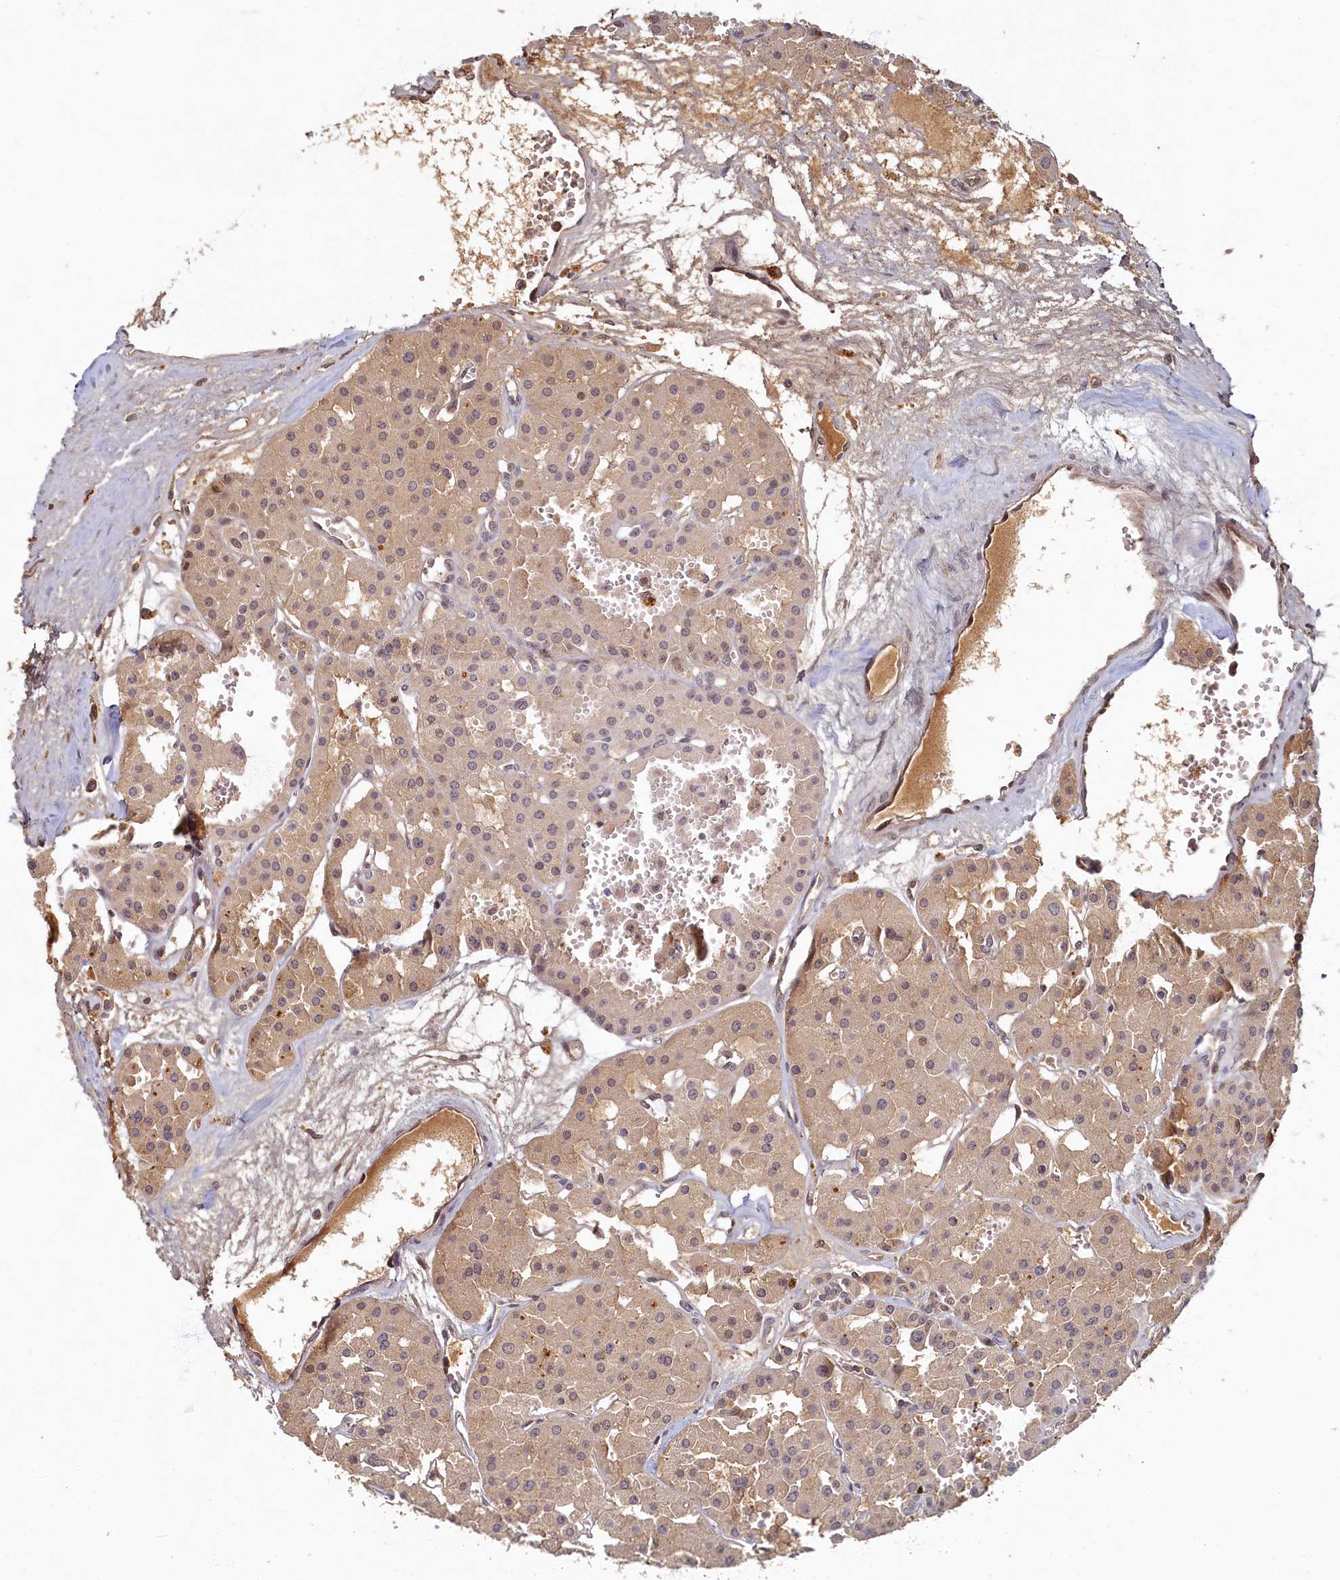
{"staining": {"intensity": "weak", "quantity": "25%-75%", "location": "cytoplasmic/membranous"}, "tissue": "renal cancer", "cell_type": "Tumor cells", "image_type": "cancer", "snomed": [{"axis": "morphology", "description": "Carcinoma, NOS"}, {"axis": "topography", "description": "Kidney"}], "caption": "Immunohistochemistry image of renal cancer stained for a protein (brown), which shows low levels of weak cytoplasmic/membranous staining in about 25%-75% of tumor cells.", "gene": "LCMT2", "patient": {"sex": "female", "age": 75}}